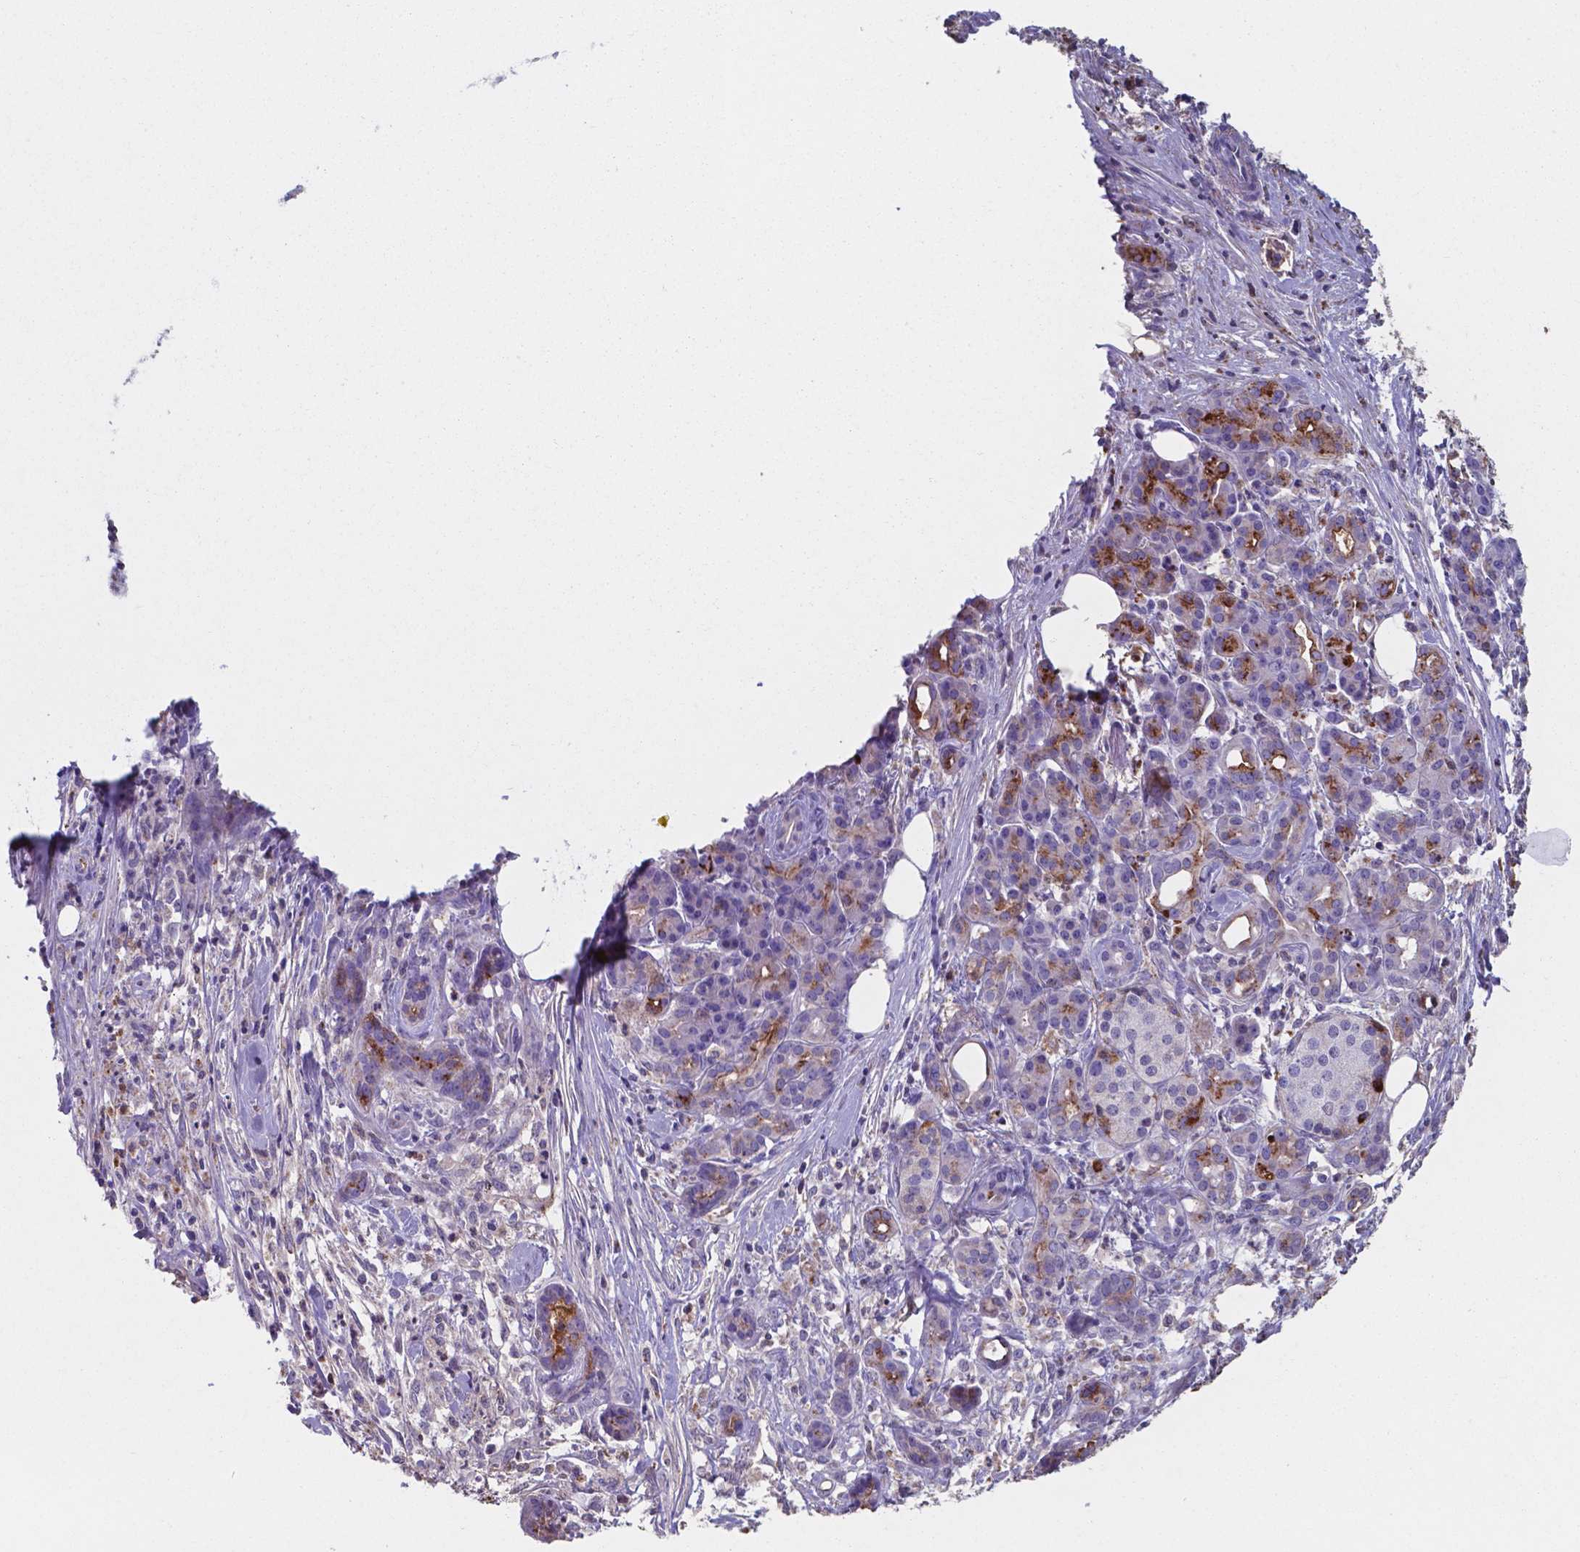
{"staining": {"intensity": "strong", "quantity": "<25%", "location": "cytoplasmic/membranous"}, "tissue": "pancreatic cancer", "cell_type": "Tumor cells", "image_type": "cancer", "snomed": [{"axis": "morphology", "description": "Adenocarcinoma, NOS"}, {"axis": "topography", "description": "Pancreas"}], "caption": "DAB immunohistochemical staining of pancreatic adenocarcinoma shows strong cytoplasmic/membranous protein expression in approximately <25% of tumor cells. The staining was performed using DAB (3,3'-diaminobenzidine), with brown indicating positive protein expression. Nuclei are stained blue with hematoxylin.", "gene": "SERPINA1", "patient": {"sex": "female", "age": 66}}